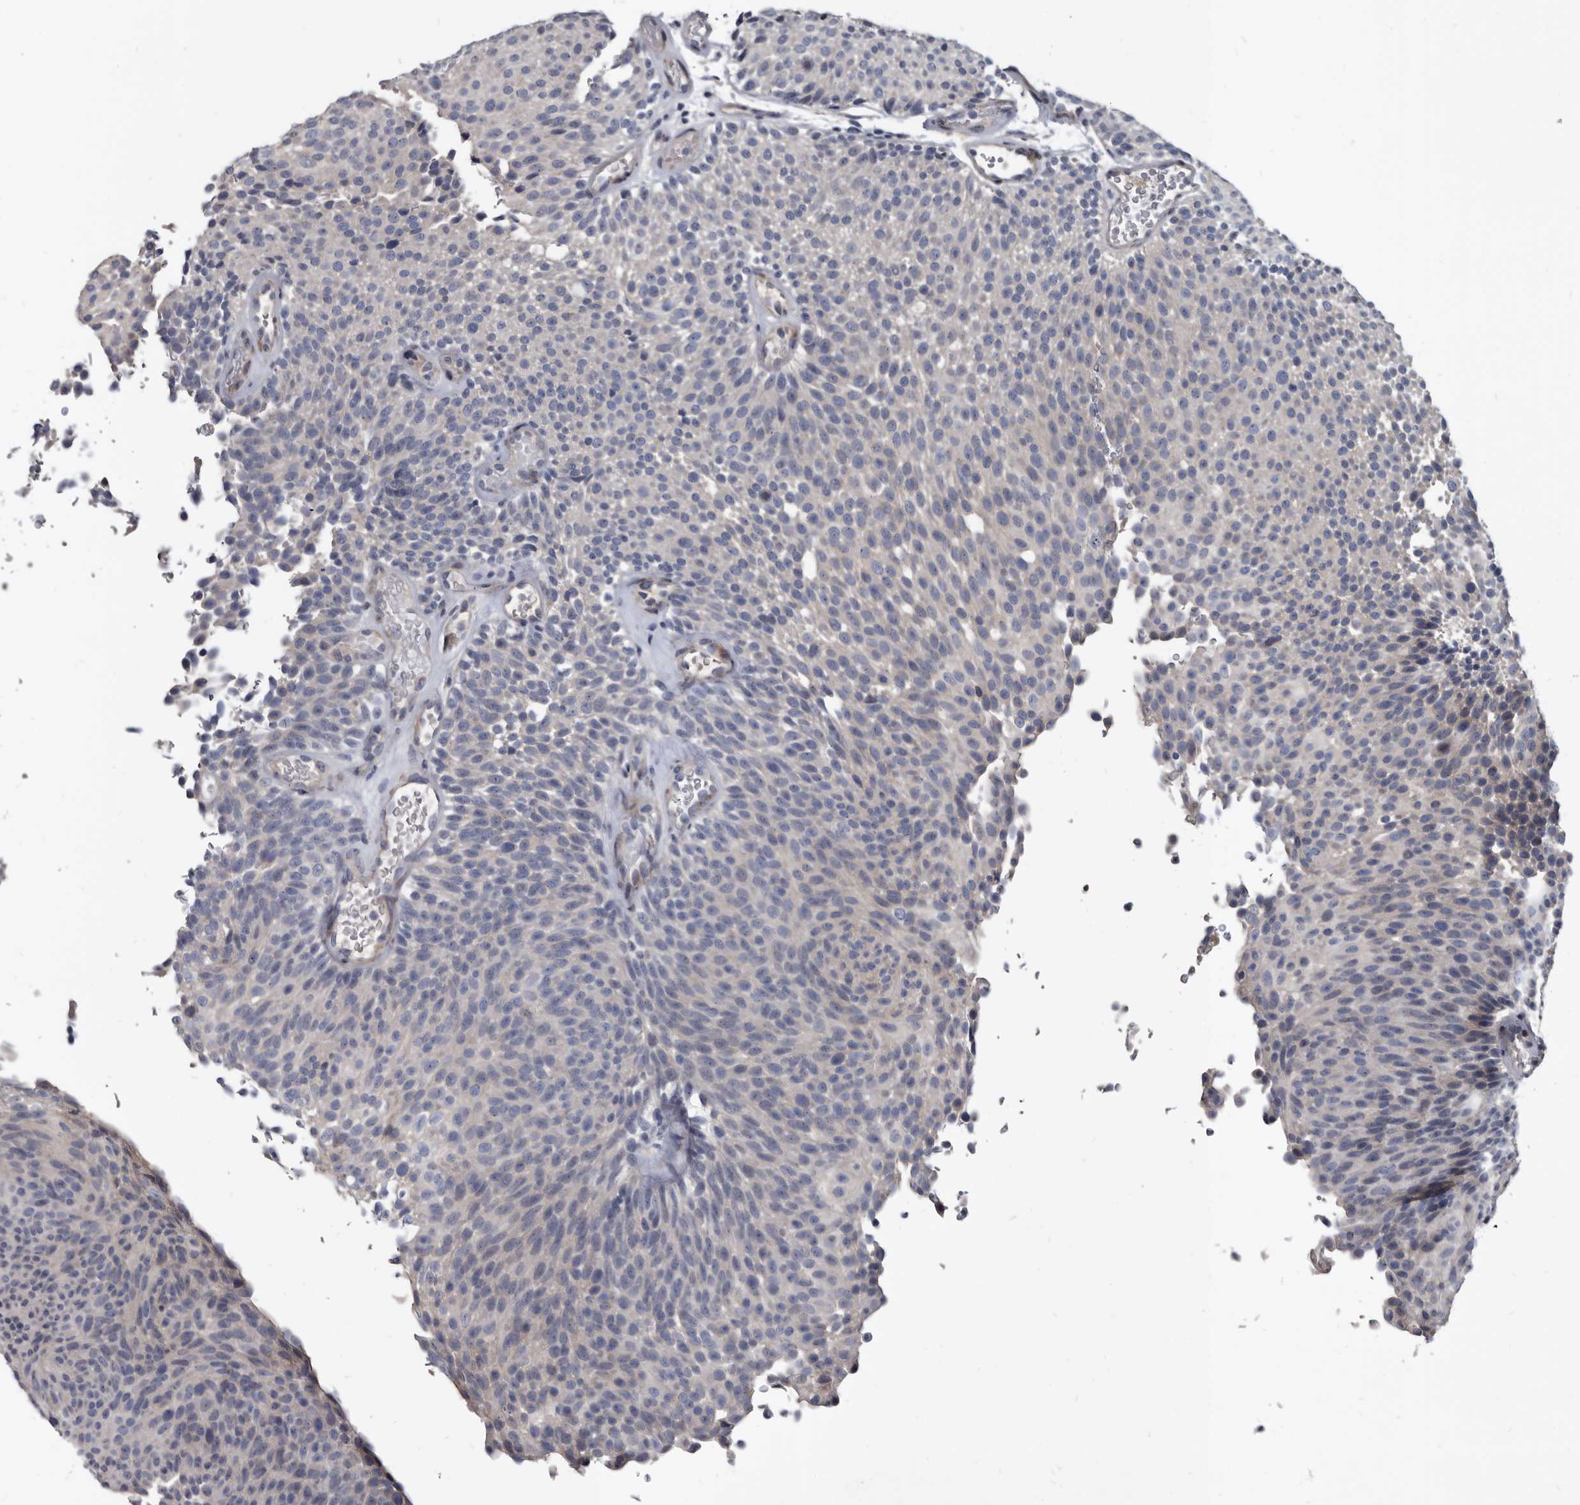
{"staining": {"intensity": "negative", "quantity": "none", "location": "none"}, "tissue": "urothelial cancer", "cell_type": "Tumor cells", "image_type": "cancer", "snomed": [{"axis": "morphology", "description": "Urothelial carcinoma, Low grade"}, {"axis": "topography", "description": "Urinary bladder"}], "caption": "A micrograph of human low-grade urothelial carcinoma is negative for staining in tumor cells.", "gene": "PRSS8", "patient": {"sex": "male", "age": 78}}